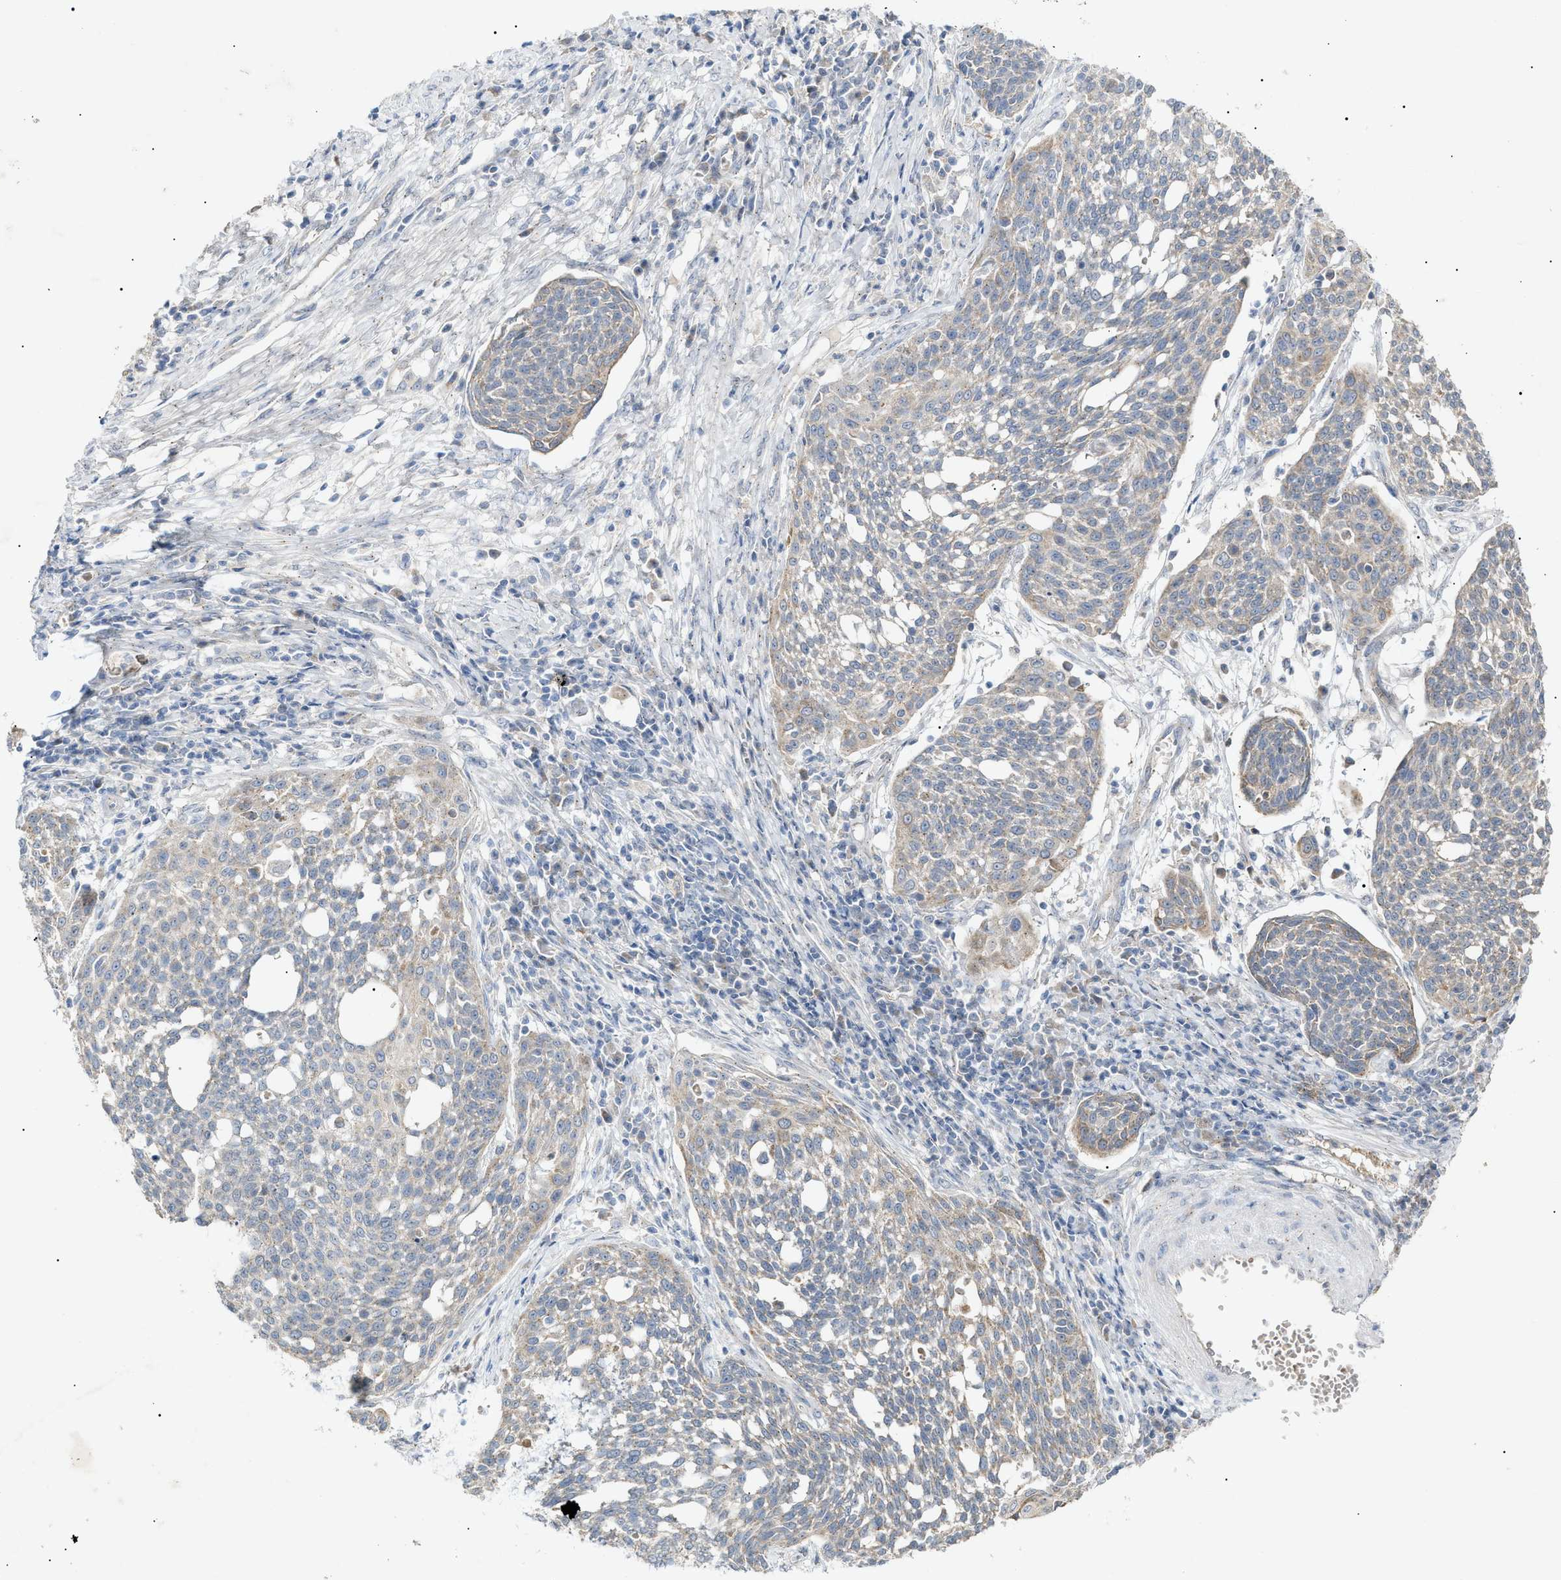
{"staining": {"intensity": "weak", "quantity": "<25%", "location": "cytoplasmic/membranous"}, "tissue": "cervical cancer", "cell_type": "Tumor cells", "image_type": "cancer", "snomed": [{"axis": "morphology", "description": "Squamous cell carcinoma, NOS"}, {"axis": "topography", "description": "Cervix"}], "caption": "The photomicrograph shows no significant expression in tumor cells of cervical cancer.", "gene": "SLC25A31", "patient": {"sex": "female", "age": 34}}